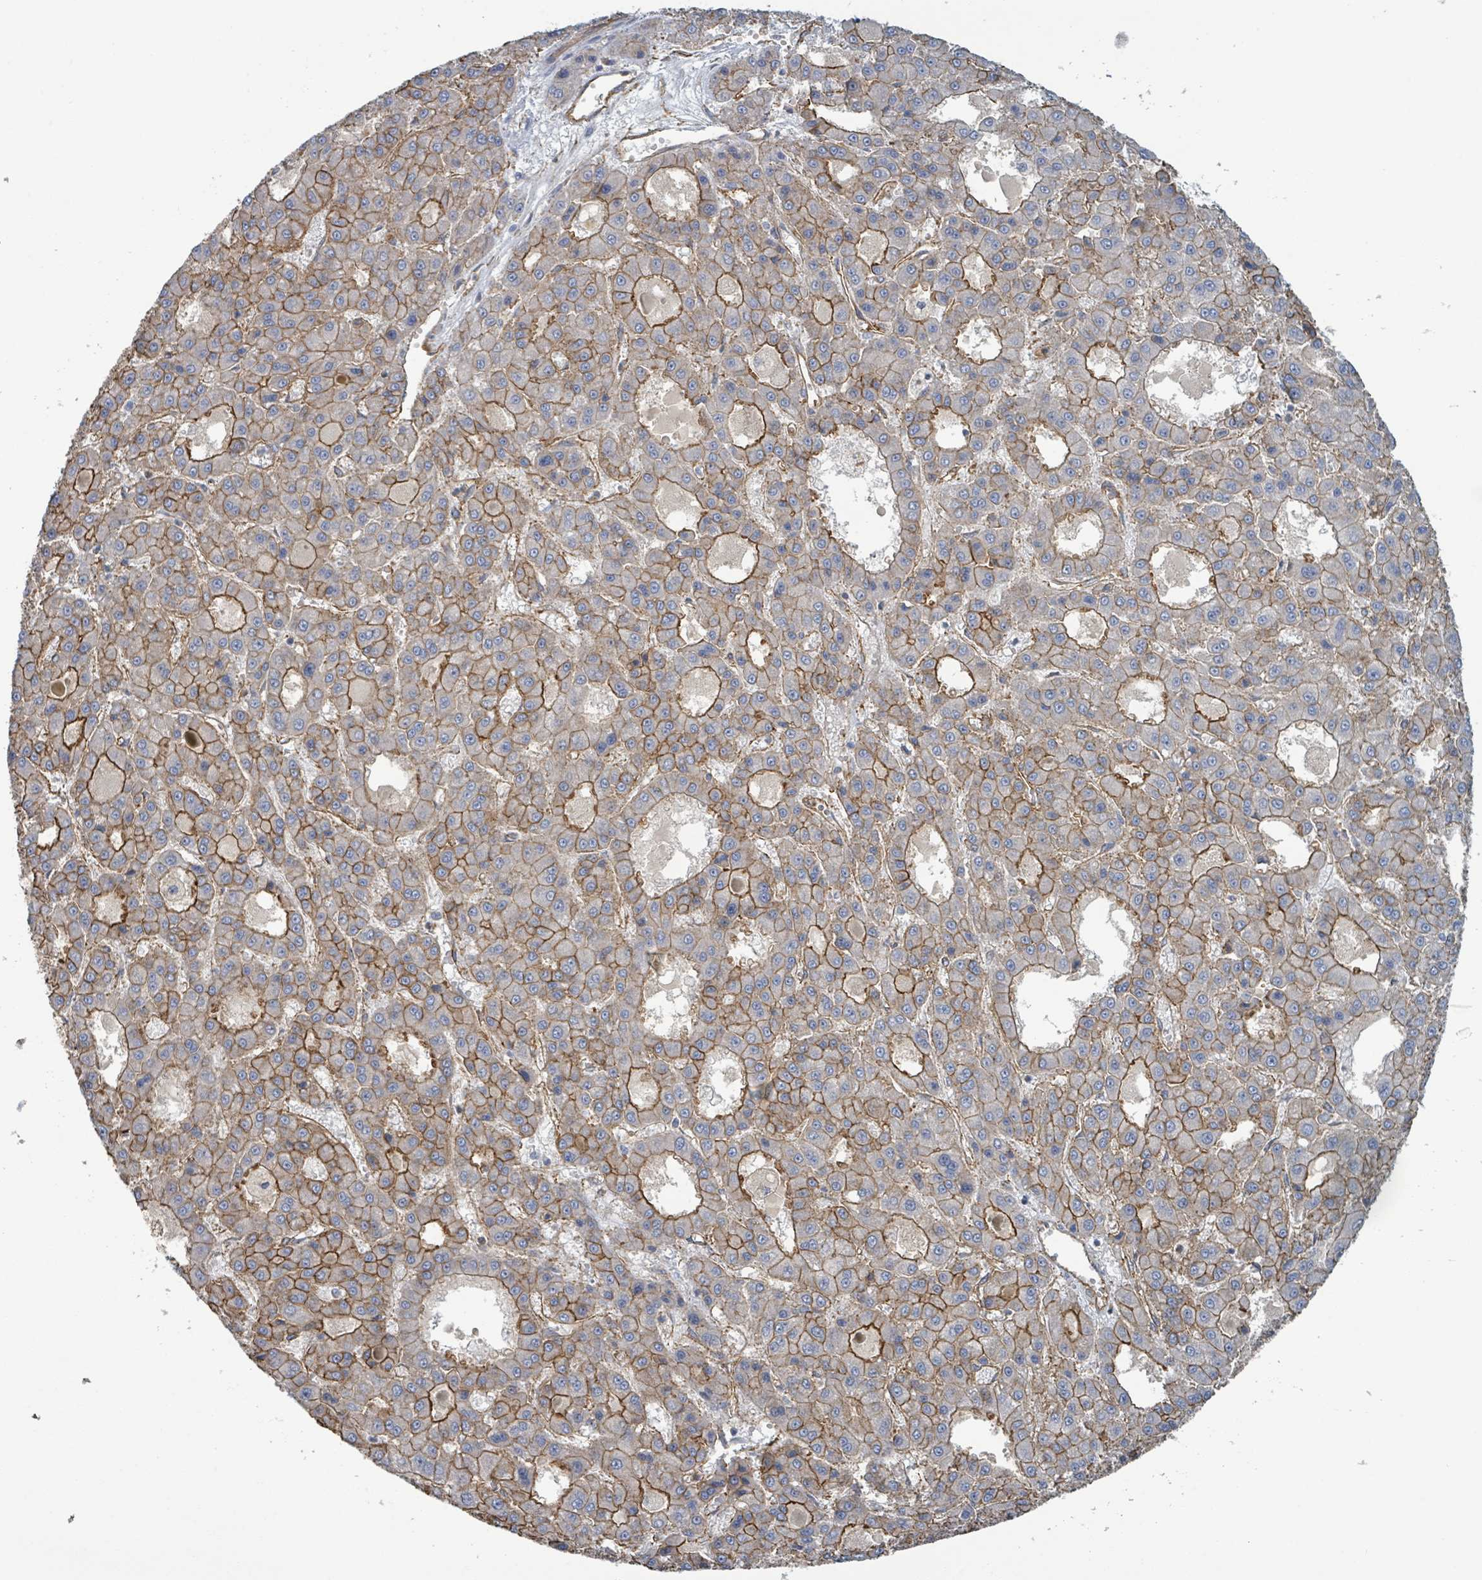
{"staining": {"intensity": "moderate", "quantity": ">75%", "location": "cytoplasmic/membranous"}, "tissue": "liver cancer", "cell_type": "Tumor cells", "image_type": "cancer", "snomed": [{"axis": "morphology", "description": "Carcinoma, Hepatocellular, NOS"}, {"axis": "topography", "description": "Liver"}], "caption": "Human liver hepatocellular carcinoma stained for a protein (brown) displays moderate cytoplasmic/membranous positive expression in about >75% of tumor cells.", "gene": "LDOC1", "patient": {"sex": "male", "age": 70}}